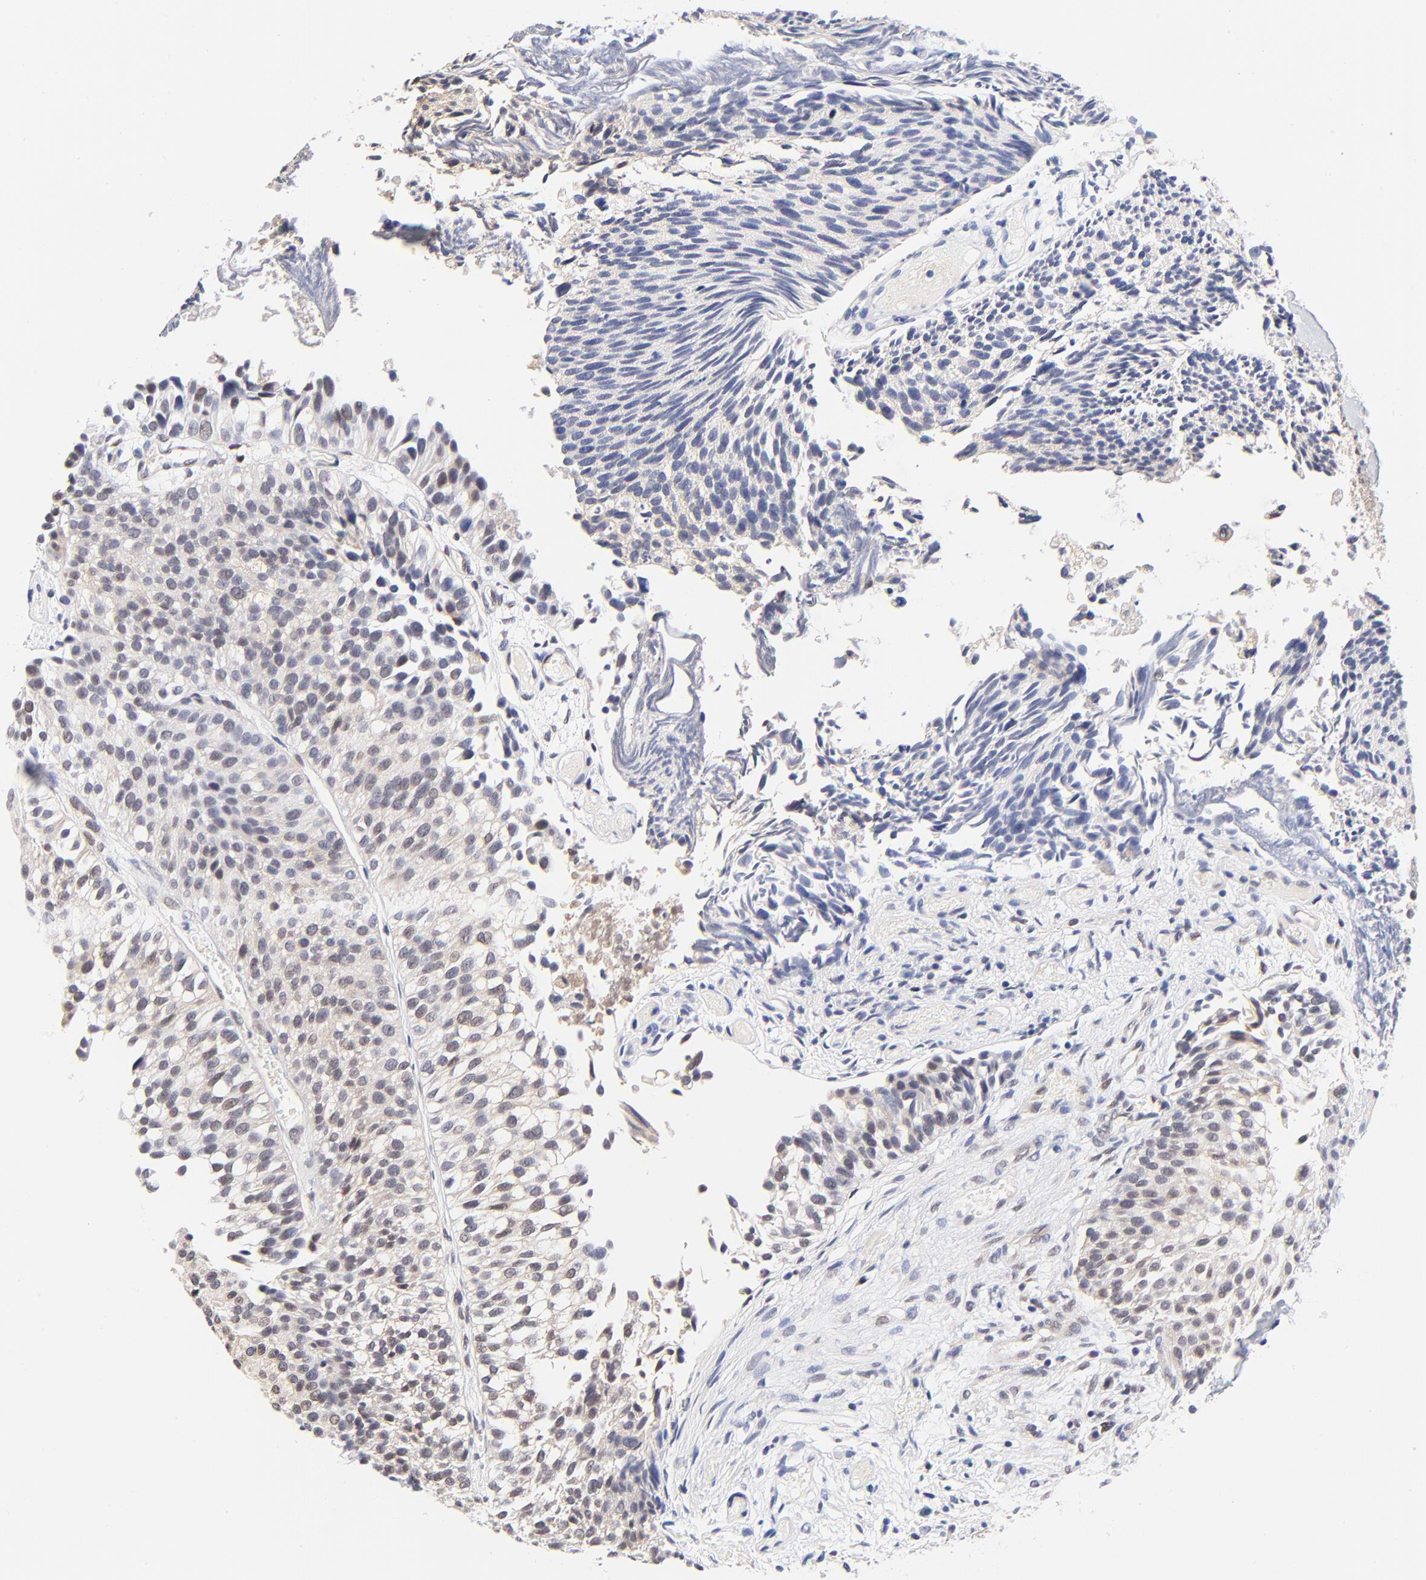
{"staining": {"intensity": "weak", "quantity": "<25%", "location": "nuclear"}, "tissue": "urothelial cancer", "cell_type": "Tumor cells", "image_type": "cancer", "snomed": [{"axis": "morphology", "description": "Urothelial carcinoma, Low grade"}, {"axis": "topography", "description": "Urinary bladder"}], "caption": "A high-resolution micrograph shows IHC staining of urothelial carcinoma (low-grade), which displays no significant positivity in tumor cells.", "gene": "TXNL1", "patient": {"sex": "male", "age": 84}}